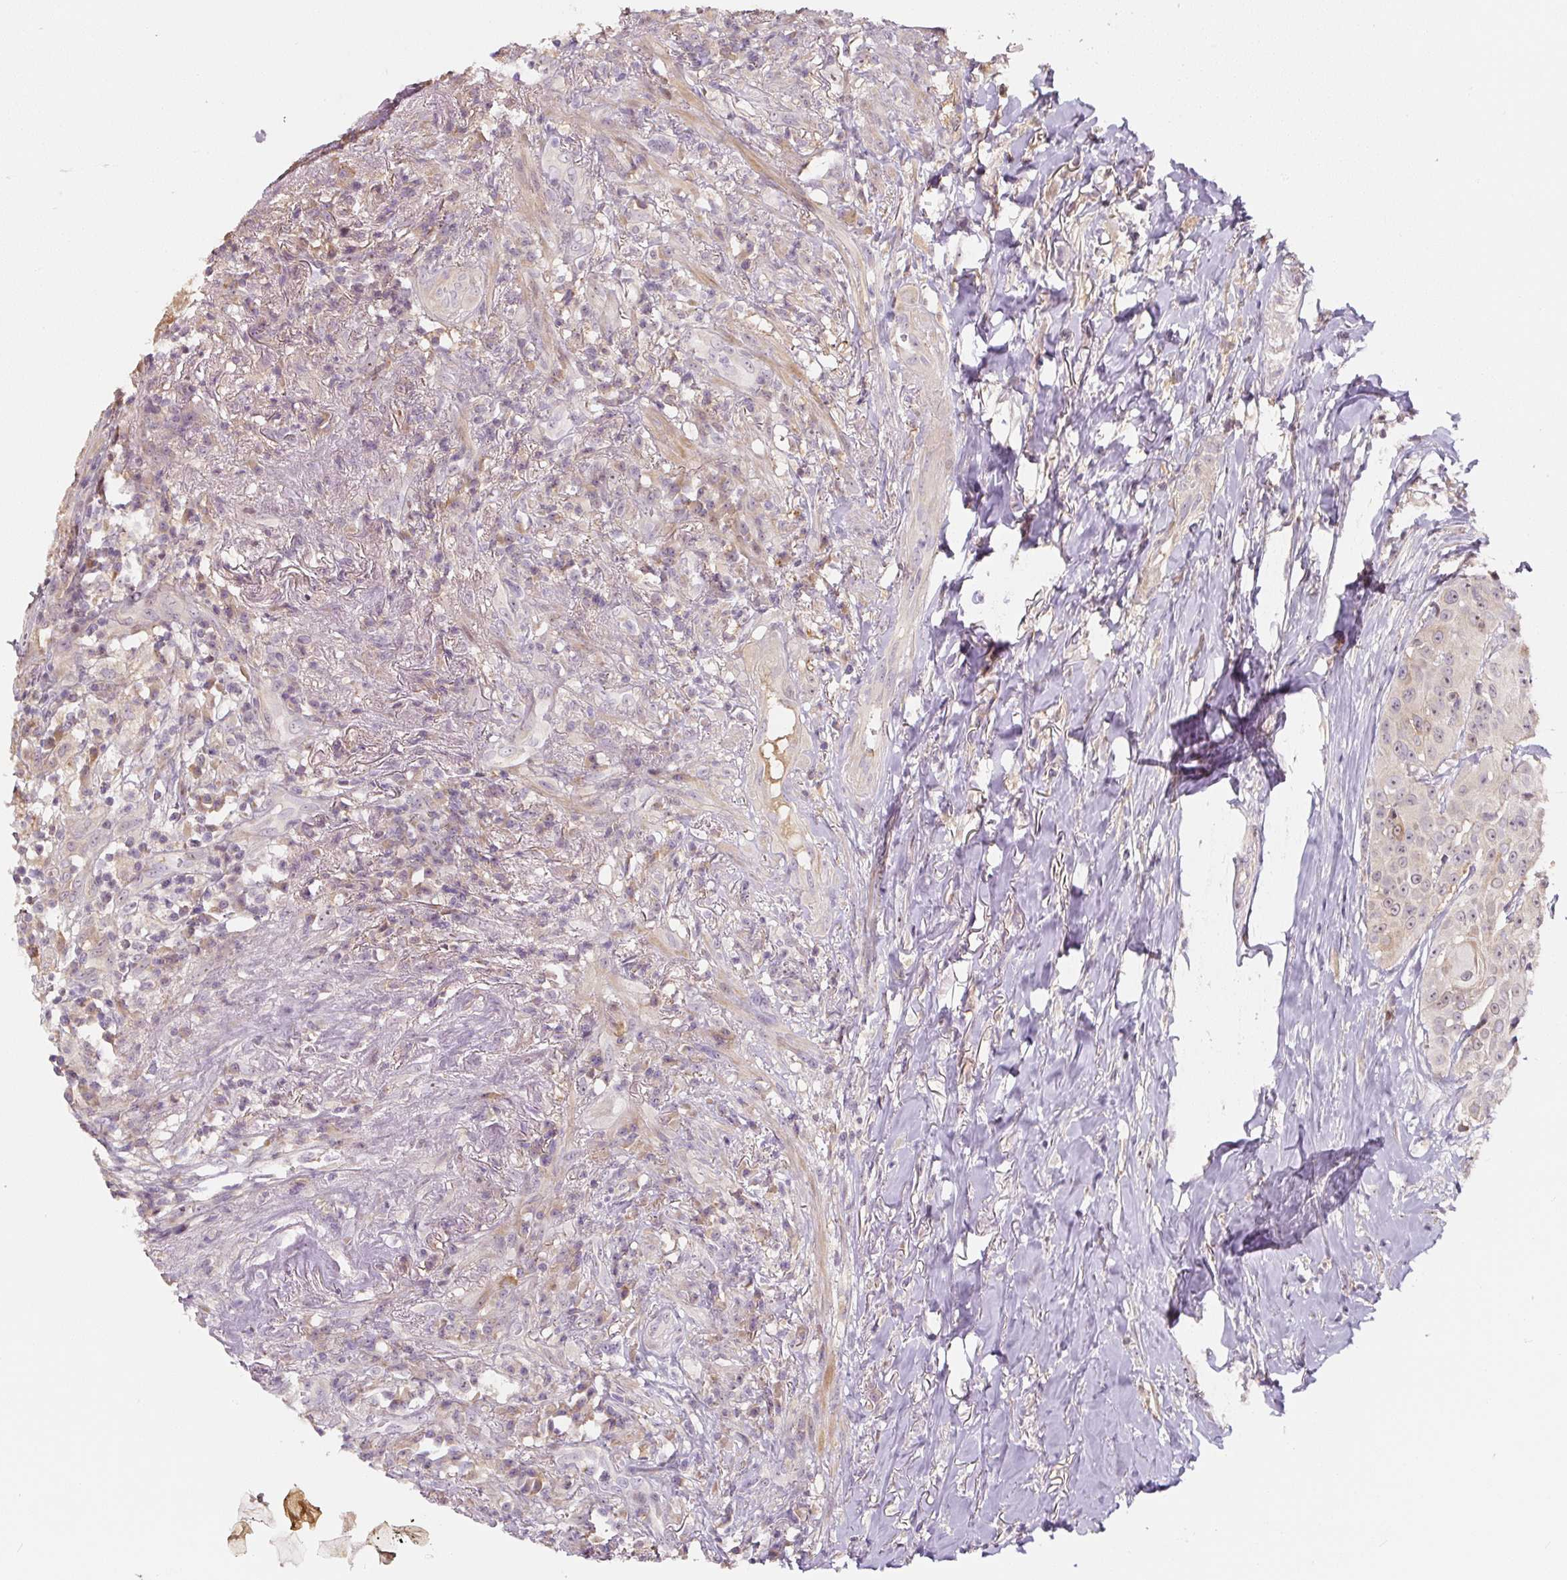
{"staining": {"intensity": "weak", "quantity": "<25%", "location": "cytoplasmic/membranous,nuclear"}, "tissue": "head and neck cancer", "cell_type": "Tumor cells", "image_type": "cancer", "snomed": [{"axis": "morphology", "description": "Squamous cell carcinoma, NOS"}, {"axis": "topography", "description": "Head-Neck"}], "caption": "IHC of human head and neck cancer shows no expression in tumor cells.", "gene": "PWWP3B", "patient": {"sex": "male", "age": 83}}